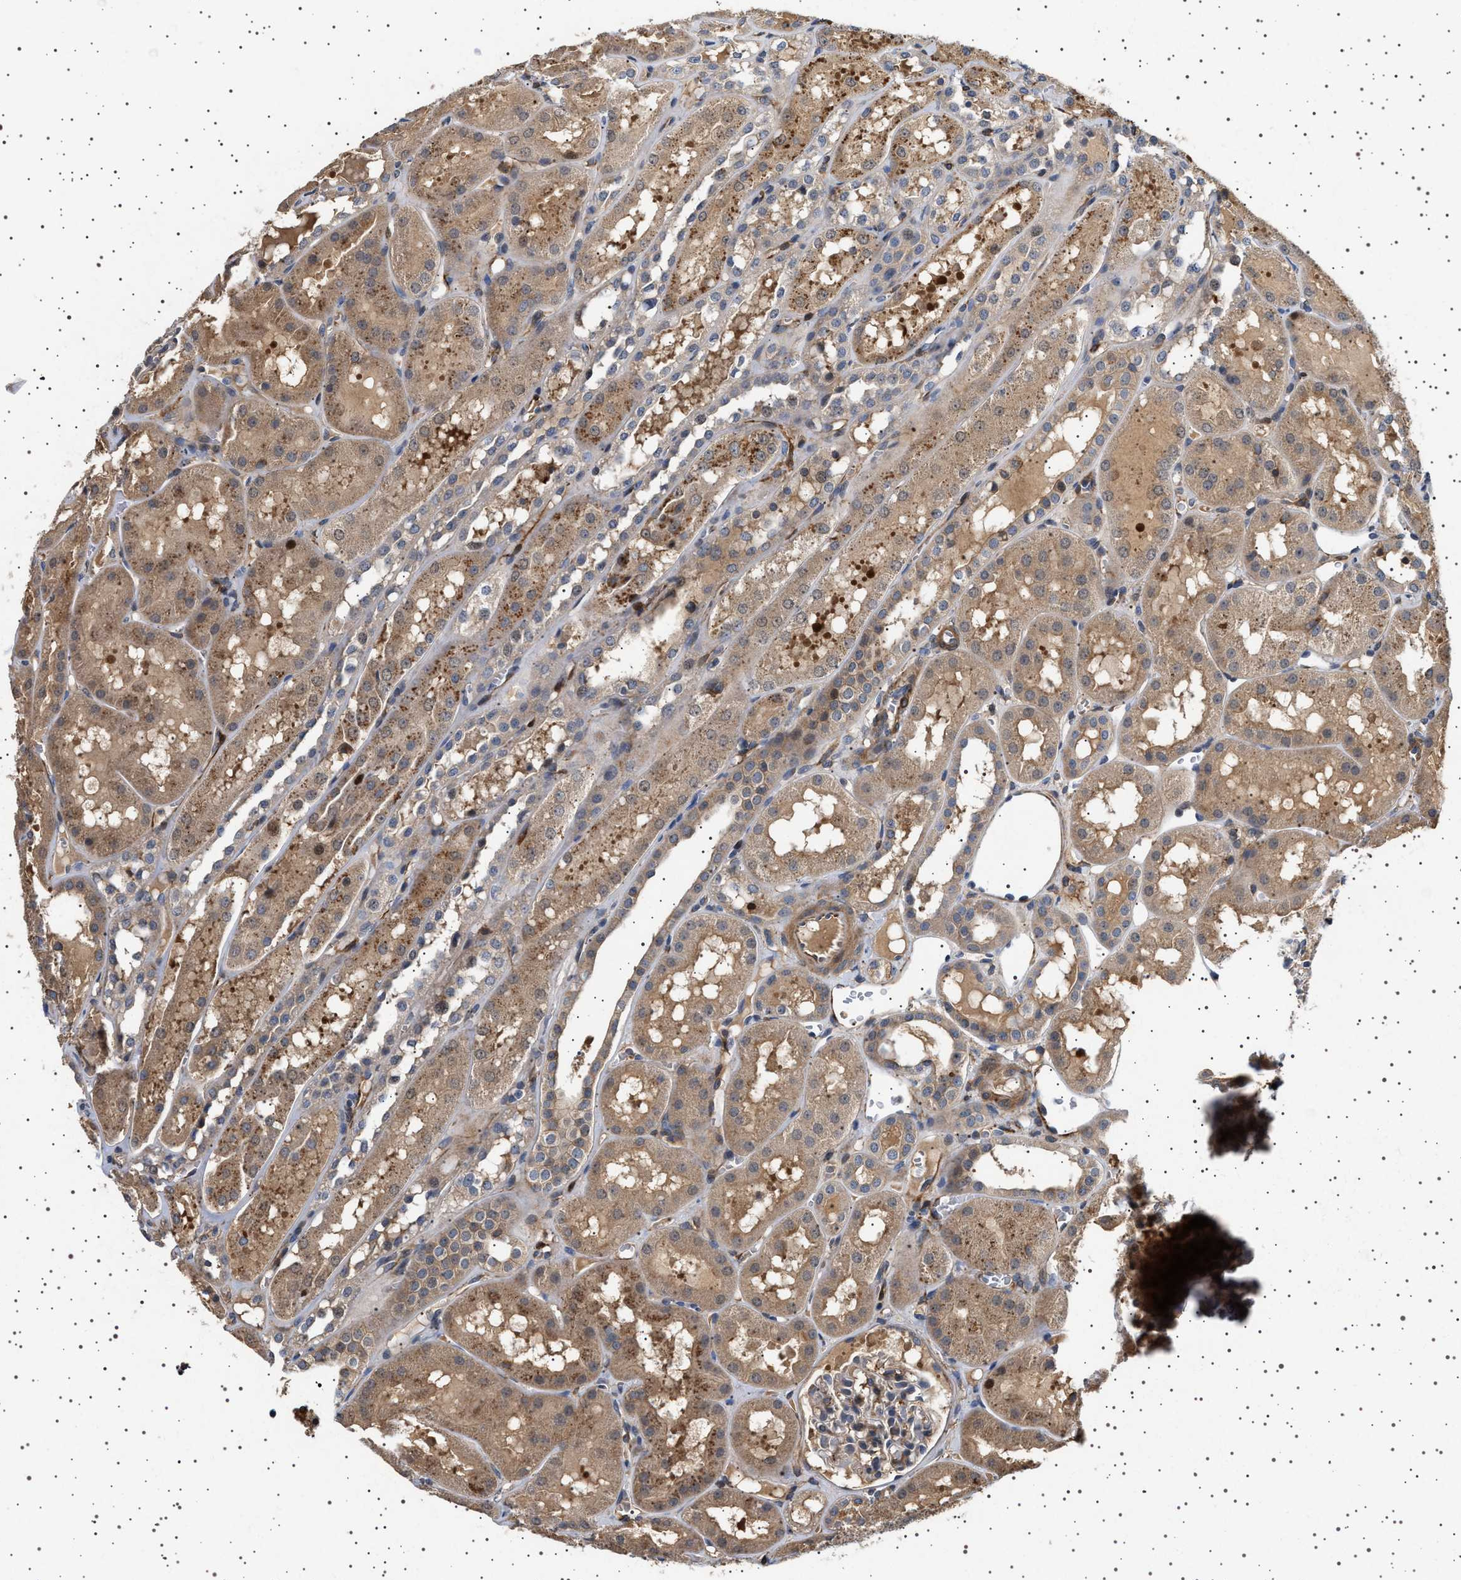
{"staining": {"intensity": "weak", "quantity": "25%-75%", "location": "cytoplasmic/membranous"}, "tissue": "kidney", "cell_type": "Cells in glomeruli", "image_type": "normal", "snomed": [{"axis": "morphology", "description": "Normal tissue, NOS"}, {"axis": "topography", "description": "Kidney"}, {"axis": "topography", "description": "Urinary bladder"}], "caption": "IHC of benign human kidney exhibits low levels of weak cytoplasmic/membranous expression in approximately 25%-75% of cells in glomeruli. The protein of interest is stained brown, and the nuclei are stained in blue (DAB (3,3'-diaminobenzidine) IHC with brightfield microscopy, high magnification).", "gene": "GUCY1B1", "patient": {"sex": "male", "age": 16}}